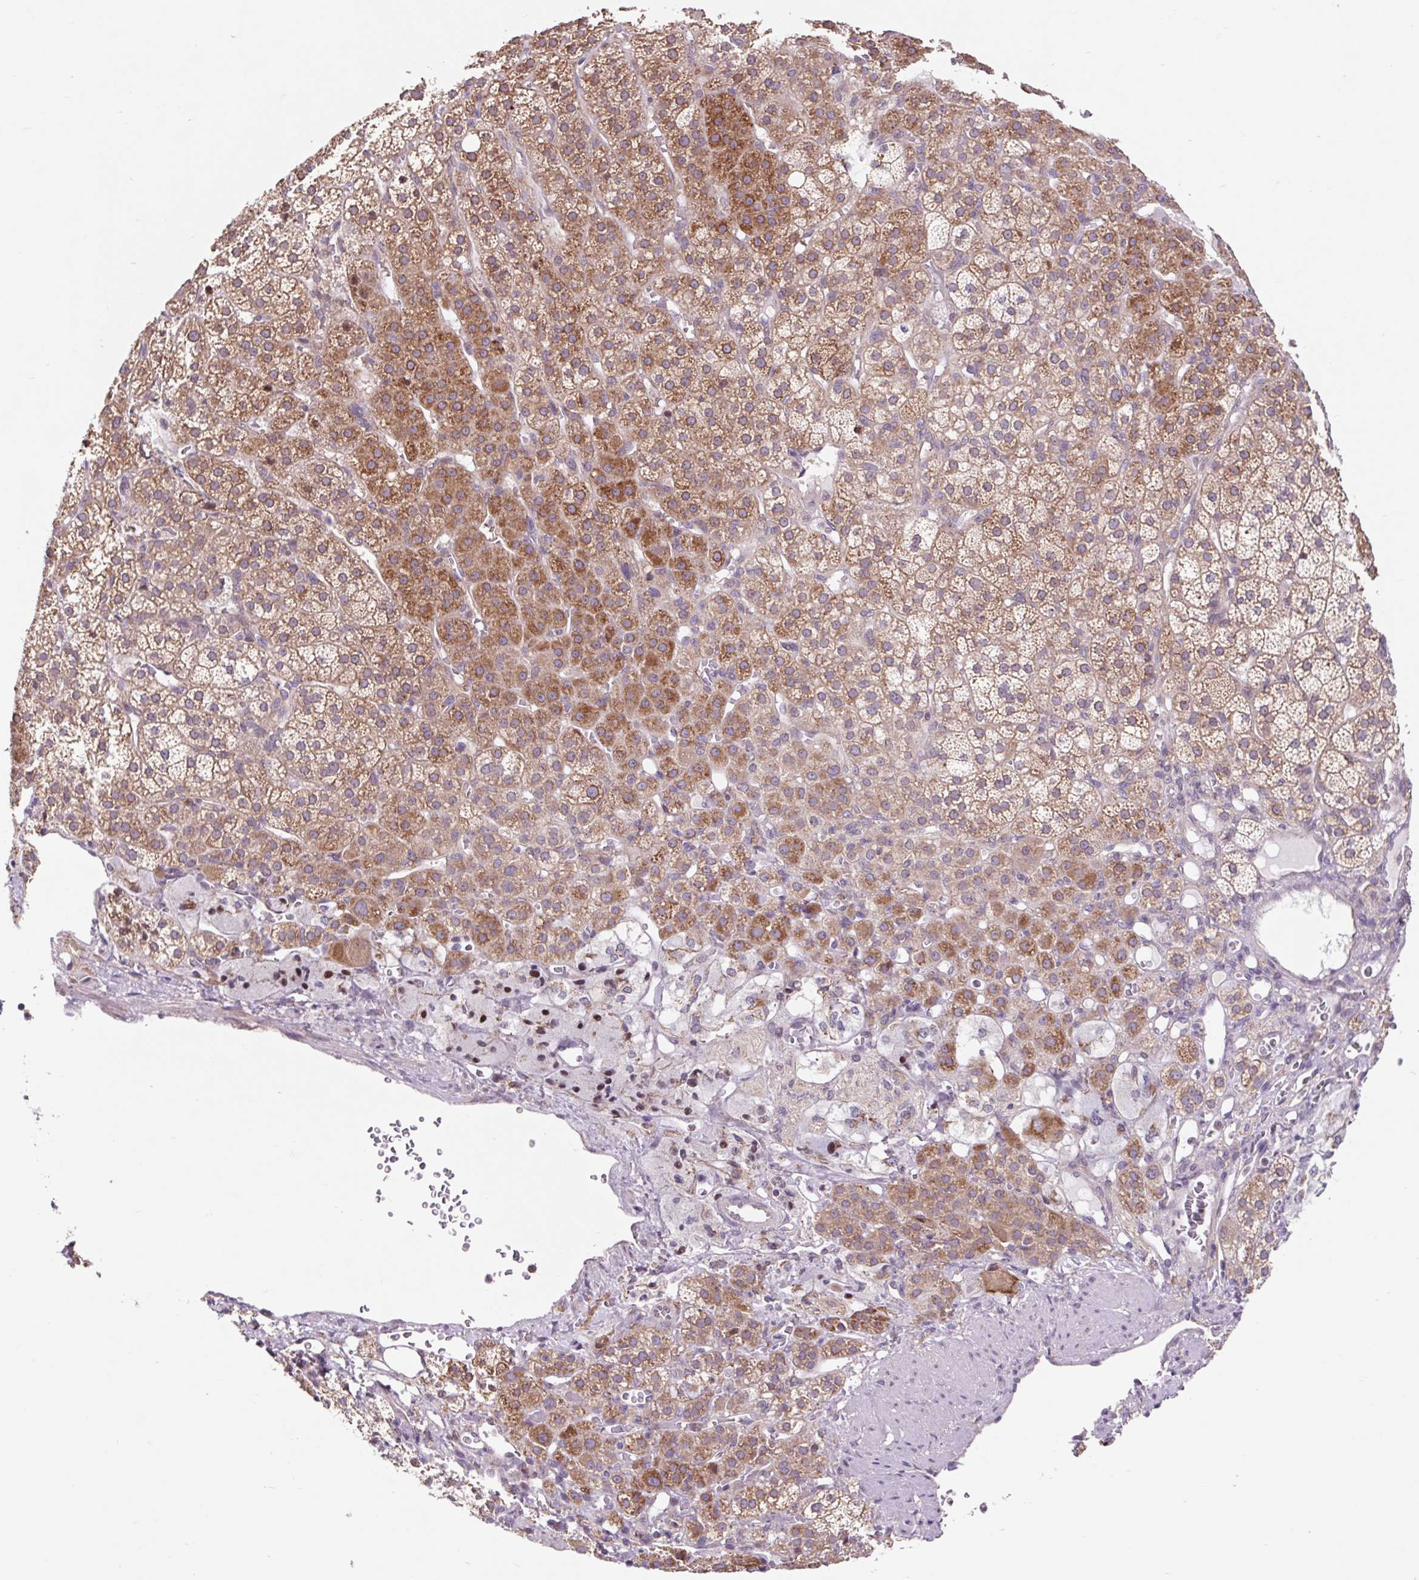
{"staining": {"intensity": "moderate", "quantity": ">75%", "location": "cytoplasmic/membranous"}, "tissue": "adrenal gland", "cell_type": "Glandular cells", "image_type": "normal", "snomed": [{"axis": "morphology", "description": "Normal tissue, NOS"}, {"axis": "topography", "description": "Adrenal gland"}], "caption": "Benign adrenal gland reveals moderate cytoplasmic/membranous staining in about >75% of glandular cells.", "gene": "HFE", "patient": {"sex": "female", "age": 60}}